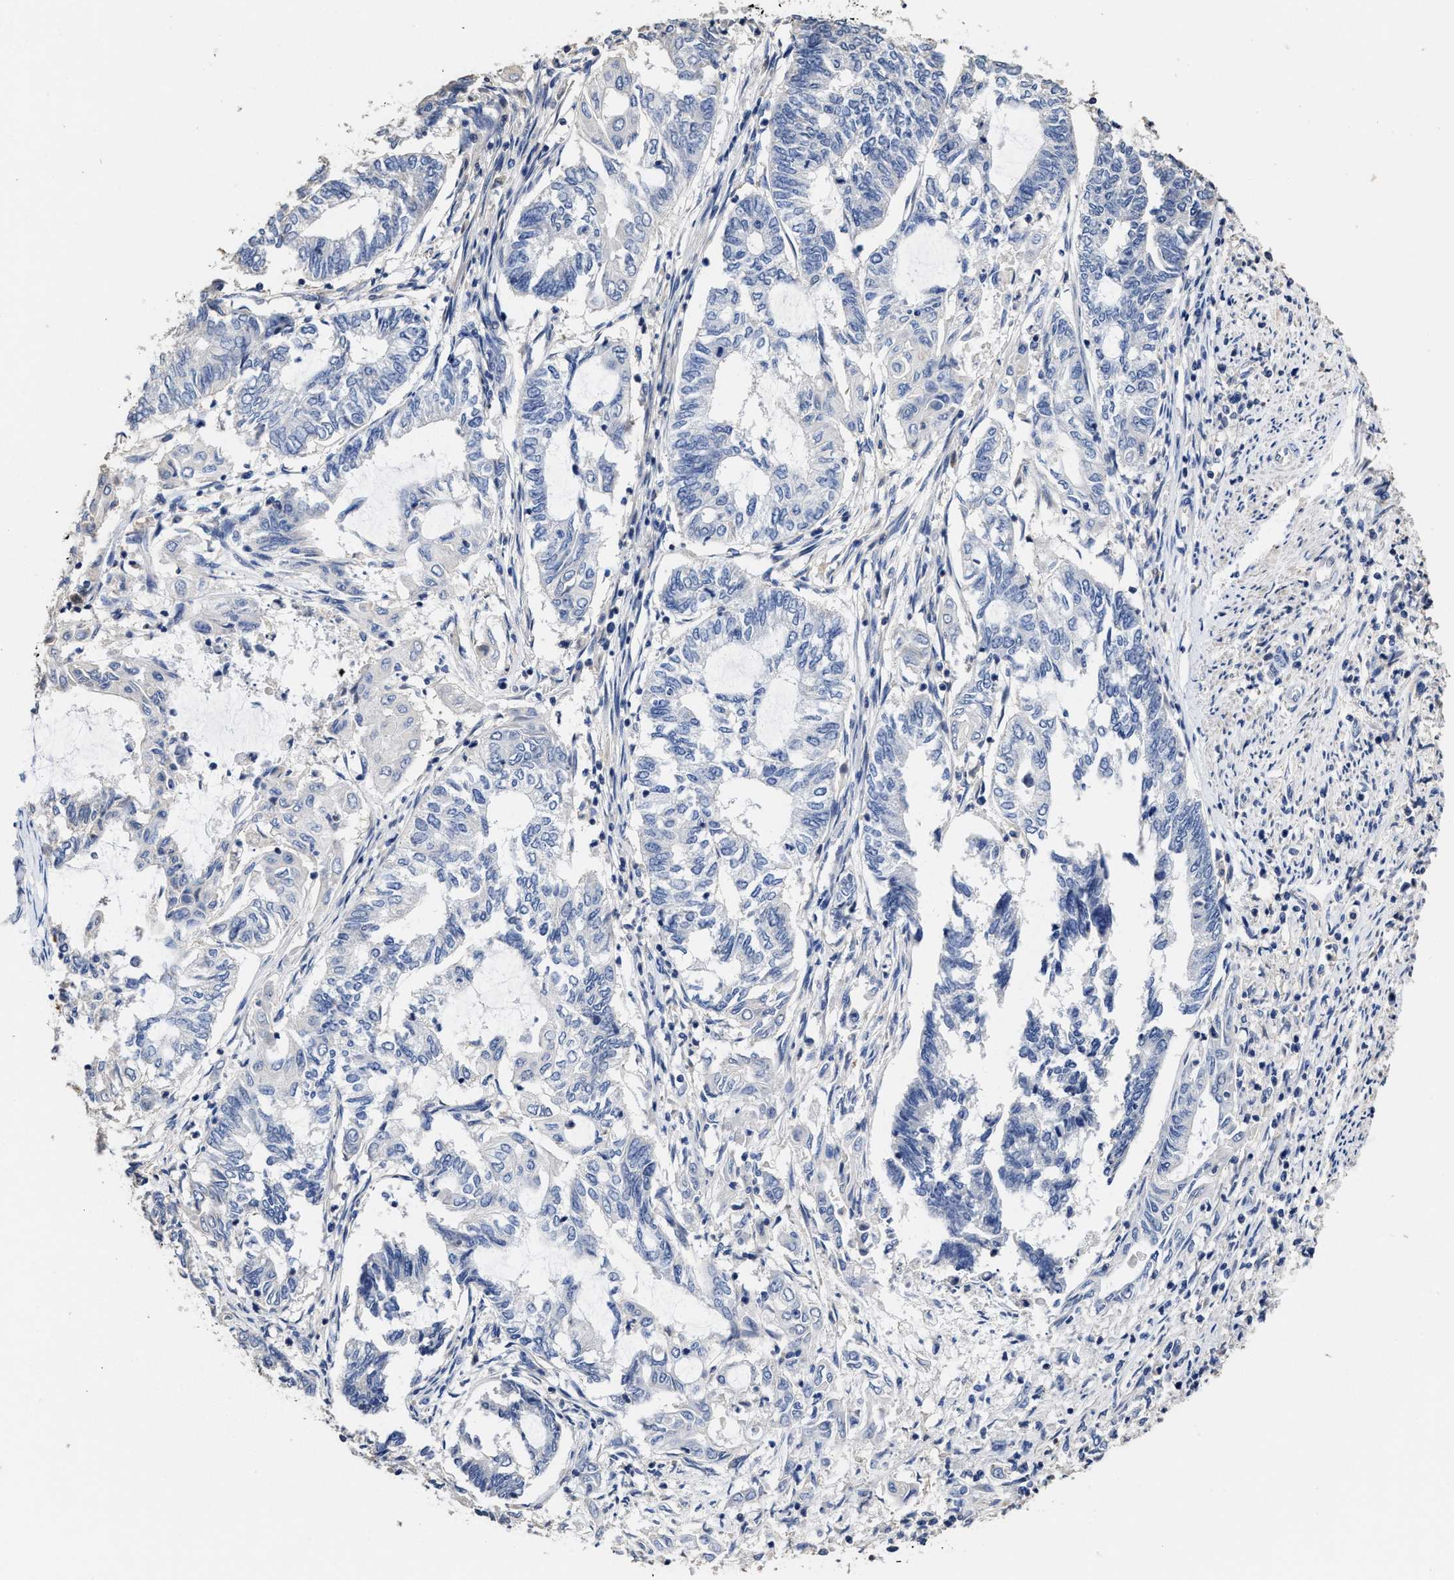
{"staining": {"intensity": "negative", "quantity": "none", "location": "none"}, "tissue": "endometrial cancer", "cell_type": "Tumor cells", "image_type": "cancer", "snomed": [{"axis": "morphology", "description": "Adenocarcinoma, NOS"}, {"axis": "topography", "description": "Uterus"}, {"axis": "topography", "description": "Endometrium"}], "caption": "Adenocarcinoma (endometrial) was stained to show a protein in brown. There is no significant staining in tumor cells.", "gene": "ZFAT", "patient": {"sex": "female", "age": 70}}